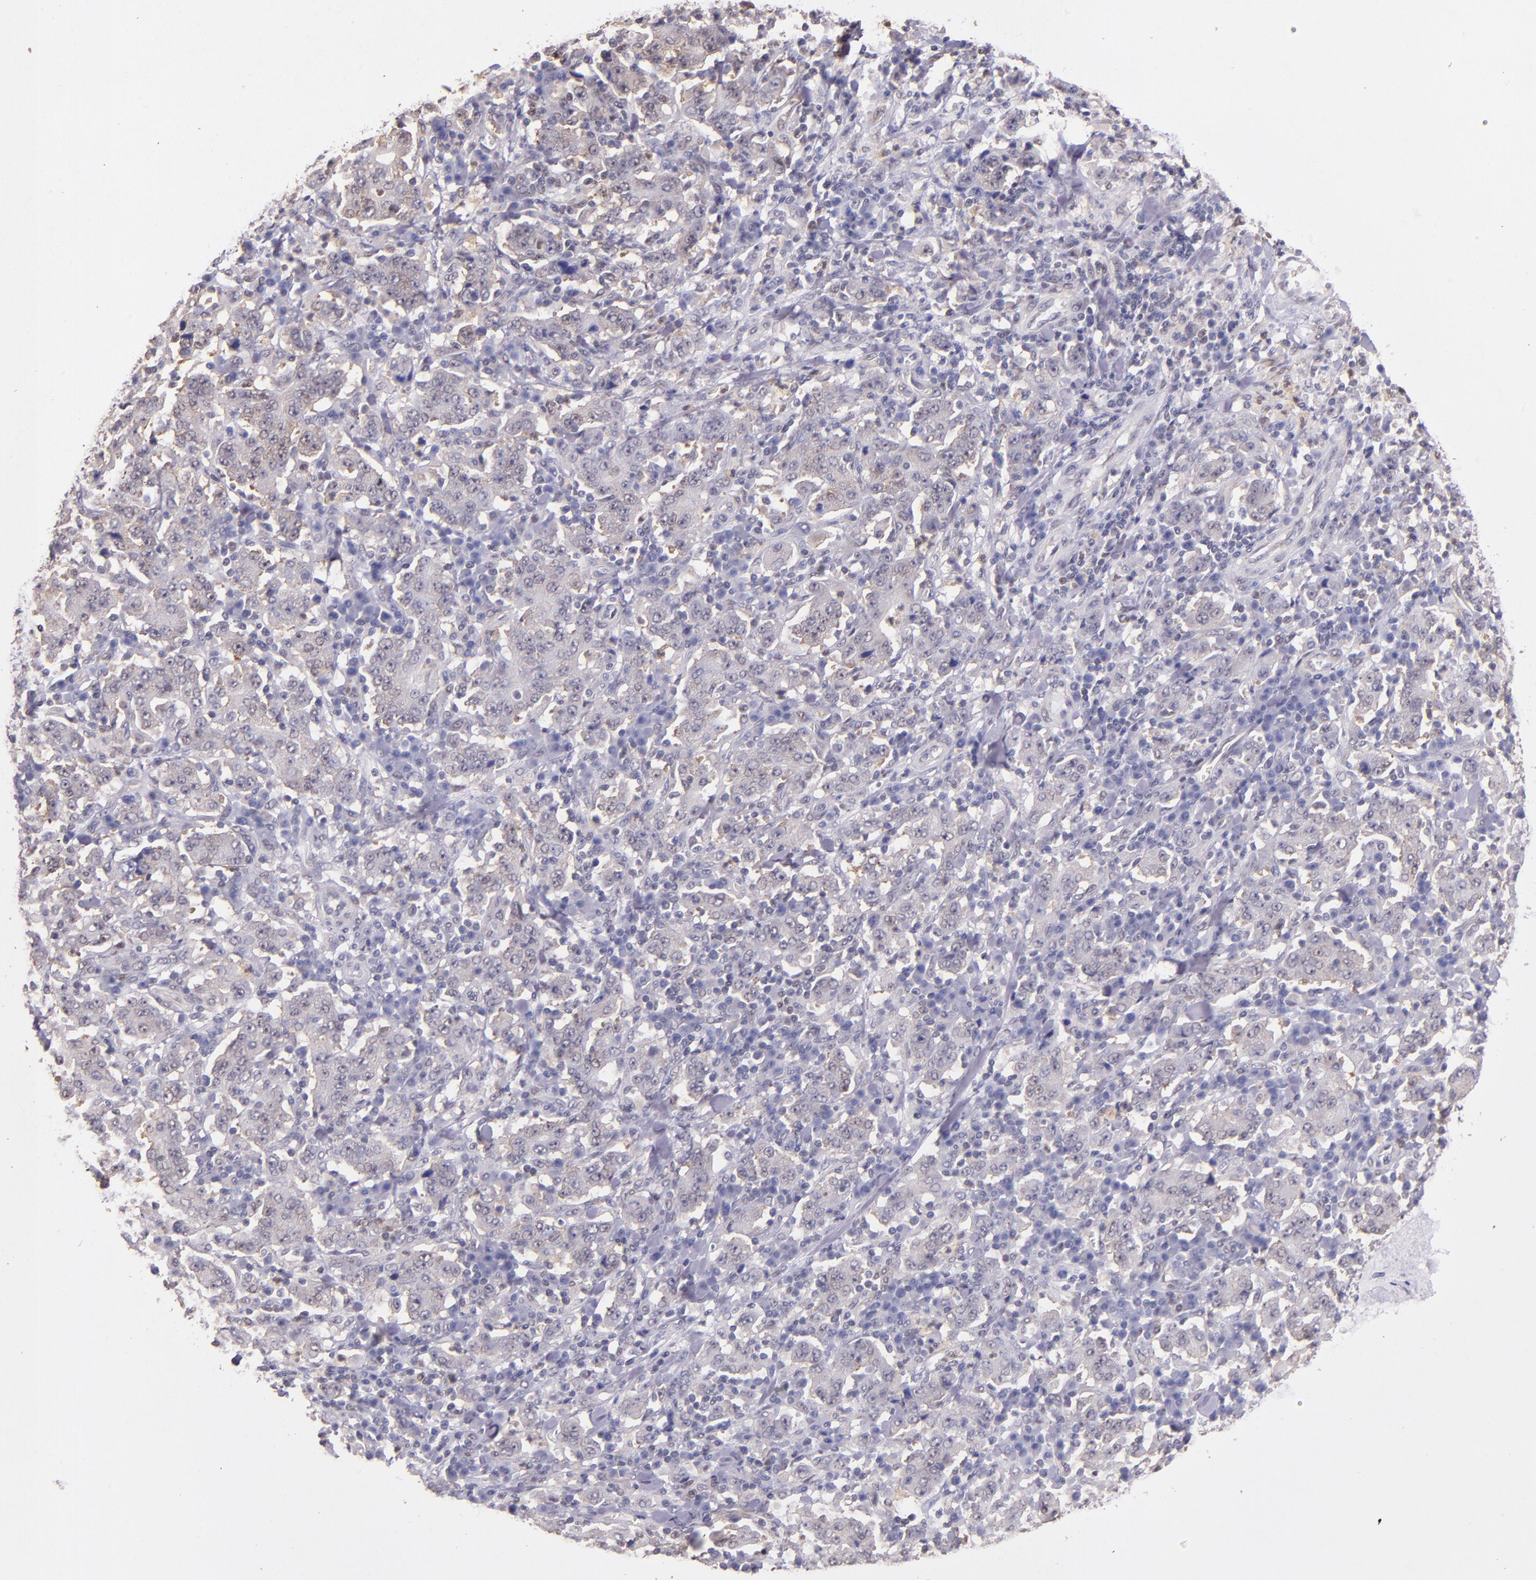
{"staining": {"intensity": "weak", "quantity": "<25%", "location": "cytoplasmic/membranous,nuclear"}, "tissue": "stomach cancer", "cell_type": "Tumor cells", "image_type": "cancer", "snomed": [{"axis": "morphology", "description": "Normal tissue, NOS"}, {"axis": "morphology", "description": "Adenocarcinoma, NOS"}, {"axis": "topography", "description": "Stomach, upper"}, {"axis": "topography", "description": "Stomach"}], "caption": "Immunohistochemistry (IHC) photomicrograph of neoplastic tissue: human stomach adenocarcinoma stained with DAB (3,3'-diaminobenzidine) shows no significant protein staining in tumor cells.", "gene": "STAT6", "patient": {"sex": "male", "age": 59}}